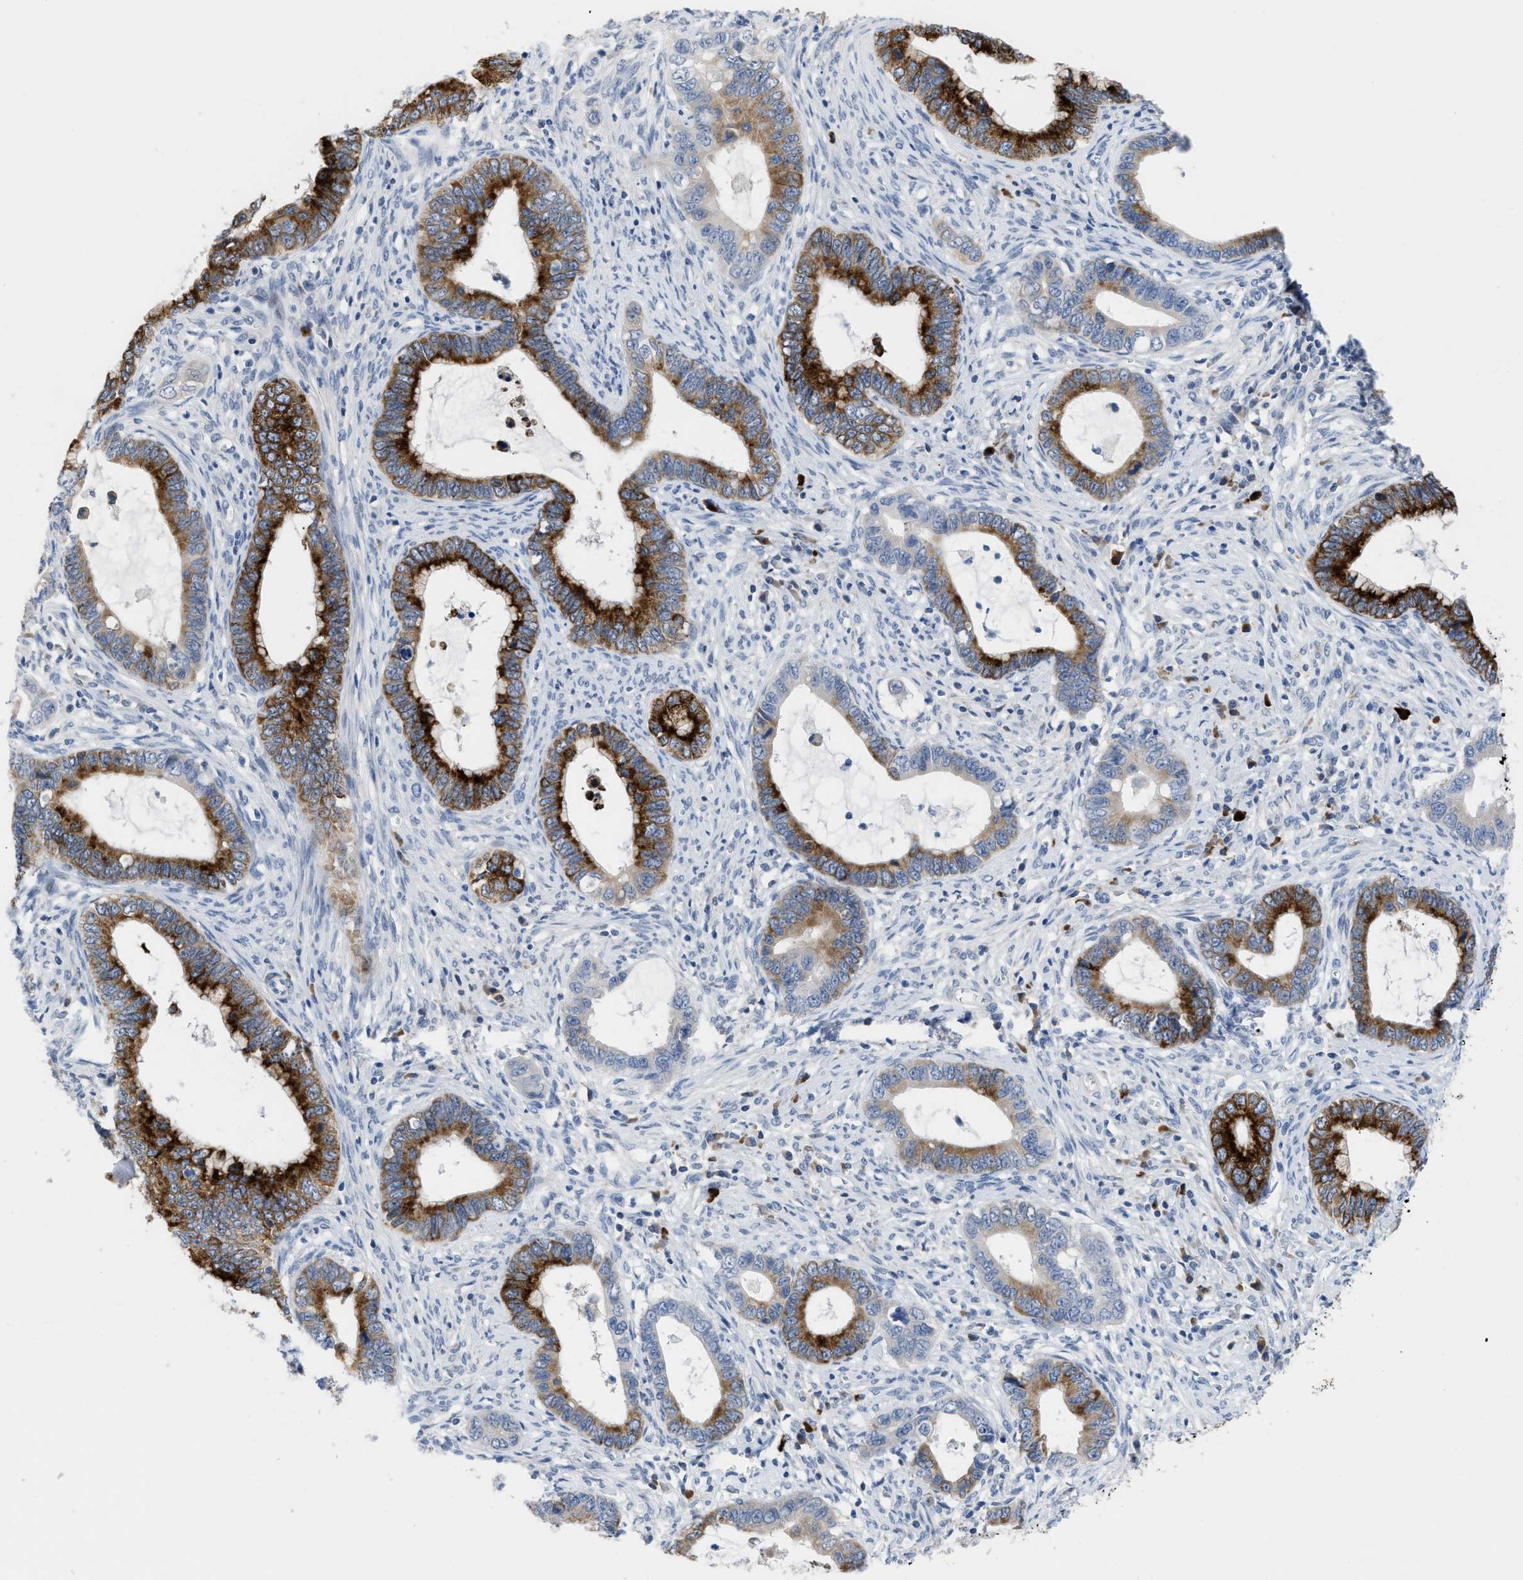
{"staining": {"intensity": "strong", "quantity": ">75%", "location": "cytoplasmic/membranous"}, "tissue": "cervical cancer", "cell_type": "Tumor cells", "image_type": "cancer", "snomed": [{"axis": "morphology", "description": "Adenocarcinoma, NOS"}, {"axis": "topography", "description": "Cervix"}], "caption": "A brown stain highlights strong cytoplasmic/membranous positivity of a protein in human cervical adenocarcinoma tumor cells.", "gene": "OR9K2", "patient": {"sex": "female", "age": 44}}